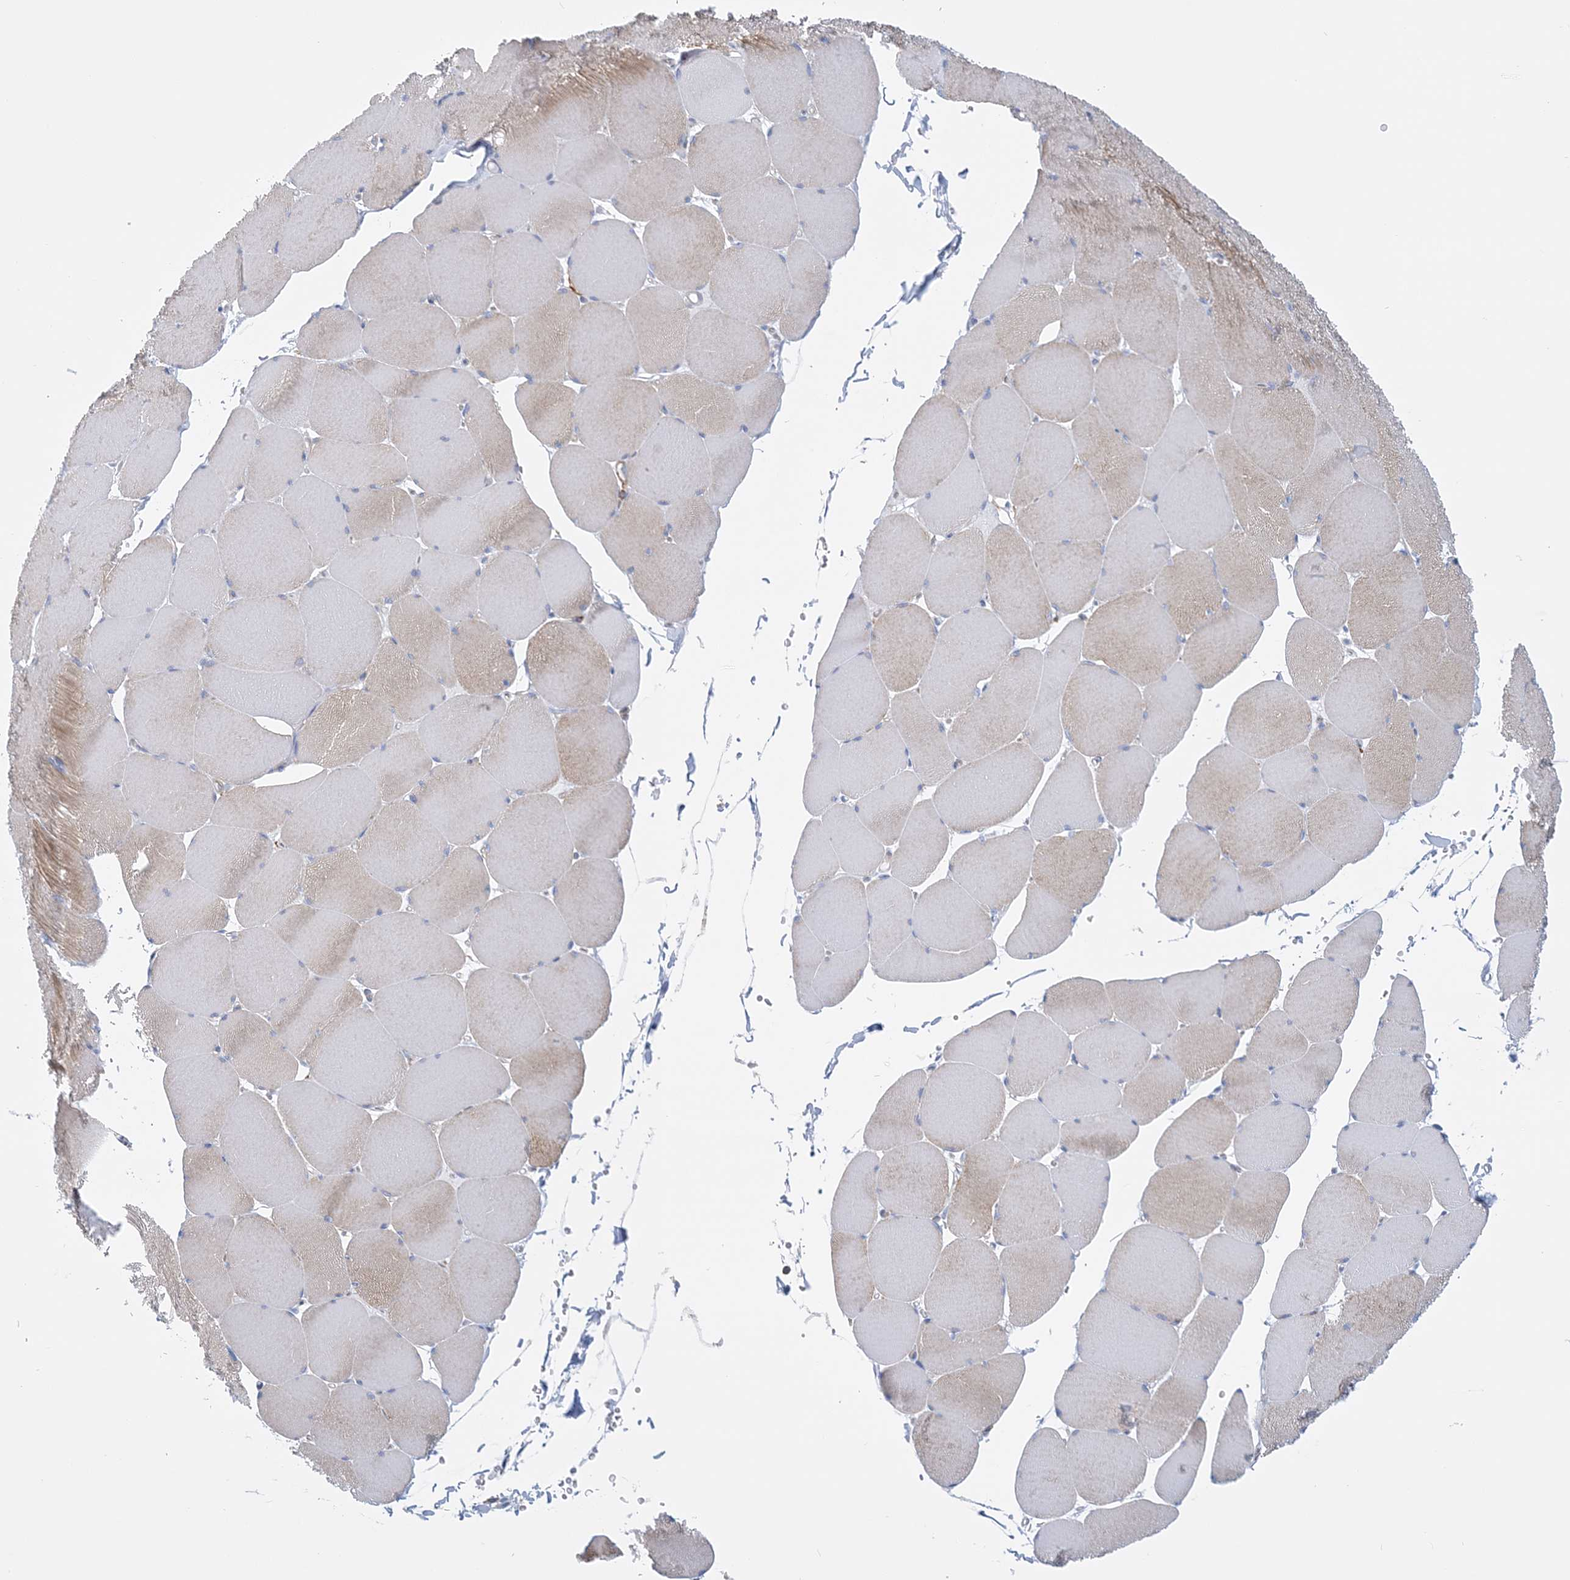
{"staining": {"intensity": "weak", "quantity": "<25%", "location": "cytoplasmic/membranous"}, "tissue": "skeletal muscle", "cell_type": "Myocytes", "image_type": "normal", "snomed": [{"axis": "morphology", "description": "Normal tissue, NOS"}, {"axis": "topography", "description": "Skeletal muscle"}, {"axis": "topography", "description": "Head-Neck"}], "caption": "DAB (3,3'-diaminobenzidine) immunohistochemical staining of normal human skeletal muscle shows no significant staining in myocytes. (DAB (3,3'-diaminobenzidine) immunohistochemistry, high magnification).", "gene": "C11orf21", "patient": {"sex": "male", "age": 66}}